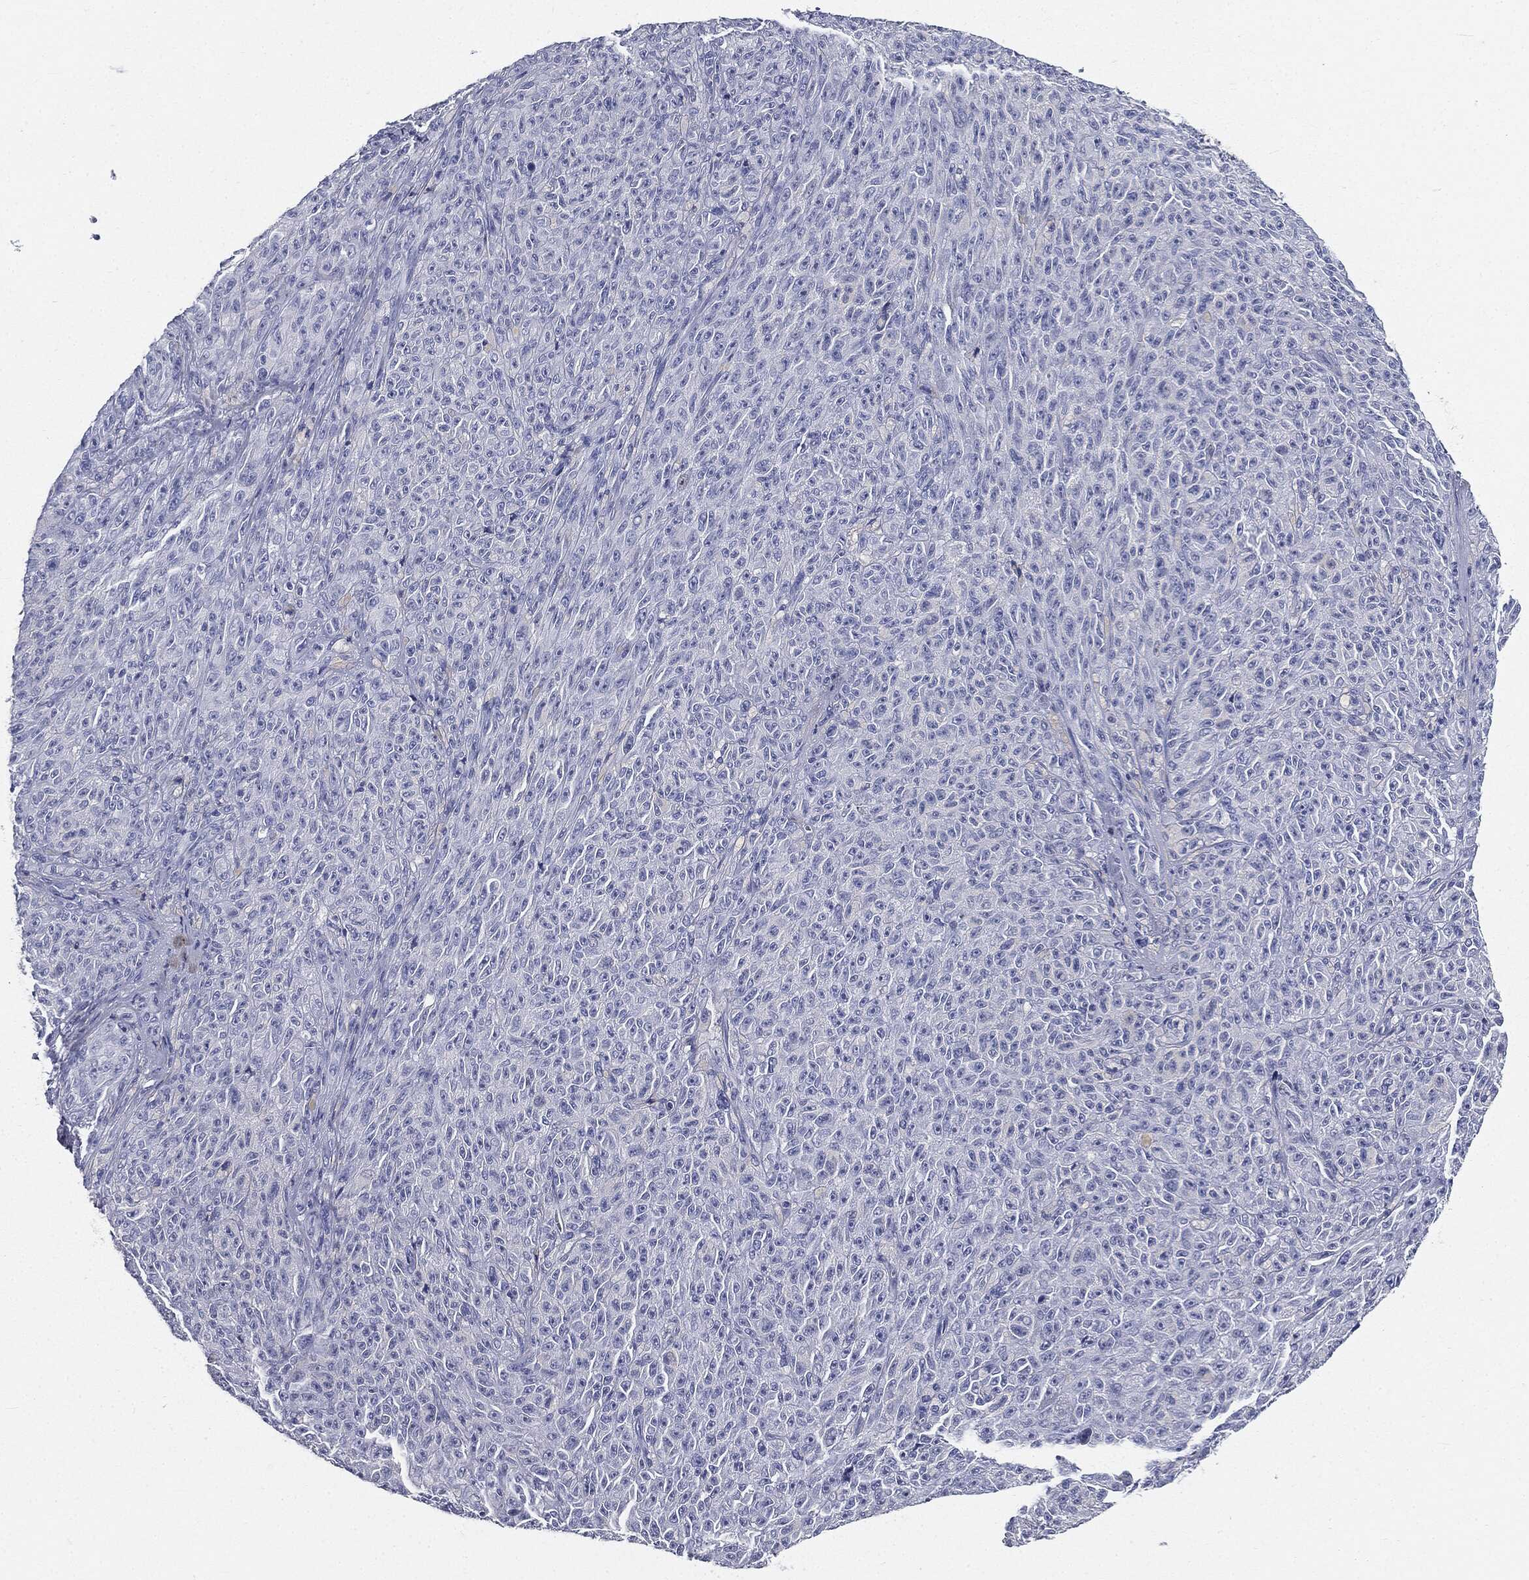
{"staining": {"intensity": "negative", "quantity": "none", "location": "none"}, "tissue": "melanoma", "cell_type": "Tumor cells", "image_type": "cancer", "snomed": [{"axis": "morphology", "description": "Malignant melanoma, NOS"}, {"axis": "topography", "description": "Skin"}], "caption": "Tumor cells show no significant protein expression in melanoma.", "gene": "CUZD1", "patient": {"sex": "female", "age": 82}}